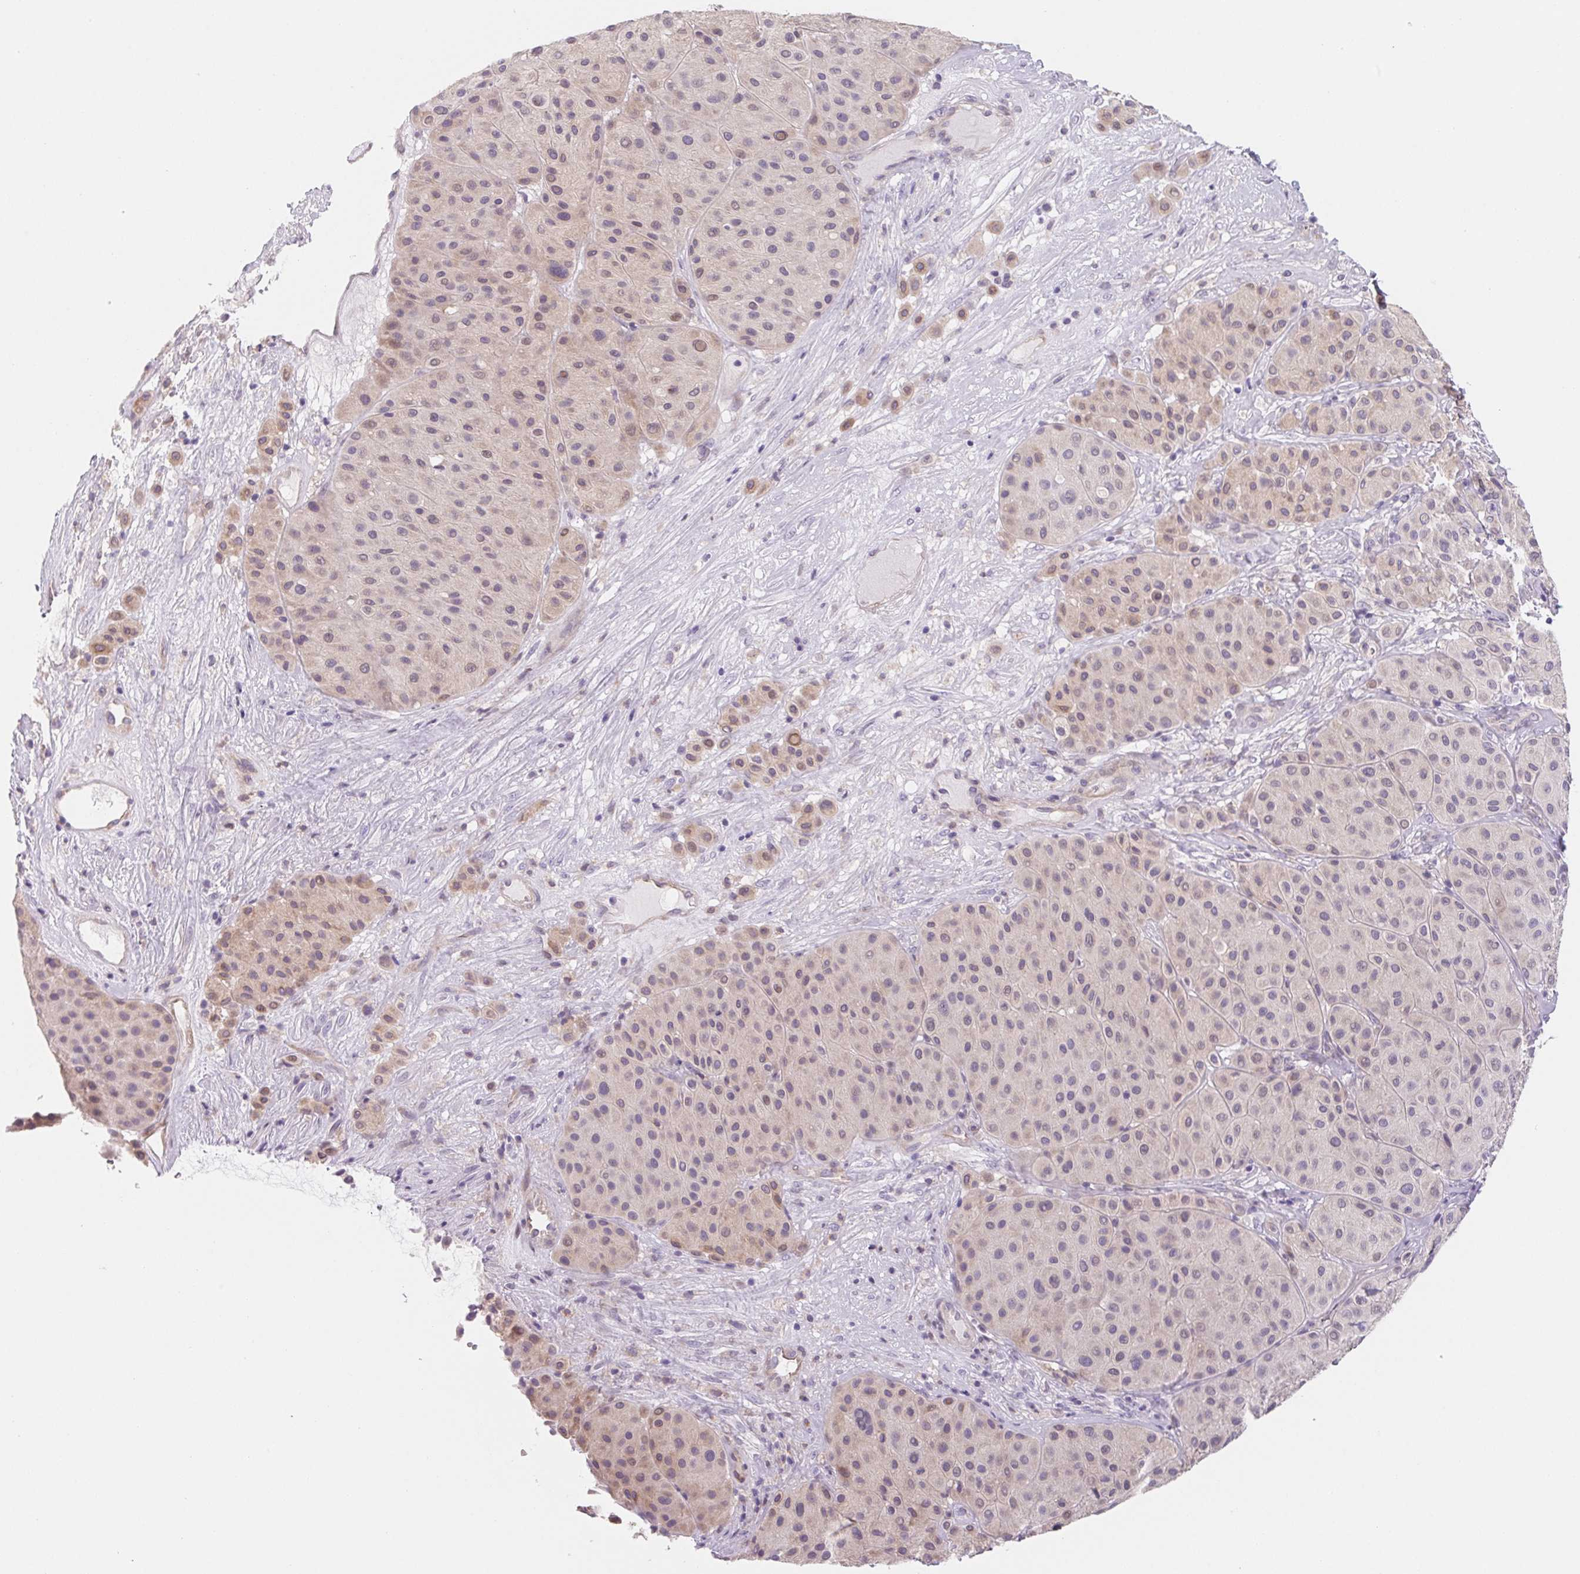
{"staining": {"intensity": "weak", "quantity": "25%-75%", "location": "nuclear"}, "tissue": "melanoma", "cell_type": "Tumor cells", "image_type": "cancer", "snomed": [{"axis": "morphology", "description": "Malignant melanoma, Metastatic site"}, {"axis": "topography", "description": "Smooth muscle"}], "caption": "Immunohistochemistry (IHC) image of neoplastic tissue: melanoma stained using immunohistochemistry (IHC) reveals low levels of weak protein expression localized specifically in the nuclear of tumor cells, appearing as a nuclear brown color.", "gene": "CTNND2", "patient": {"sex": "male", "age": 41}}